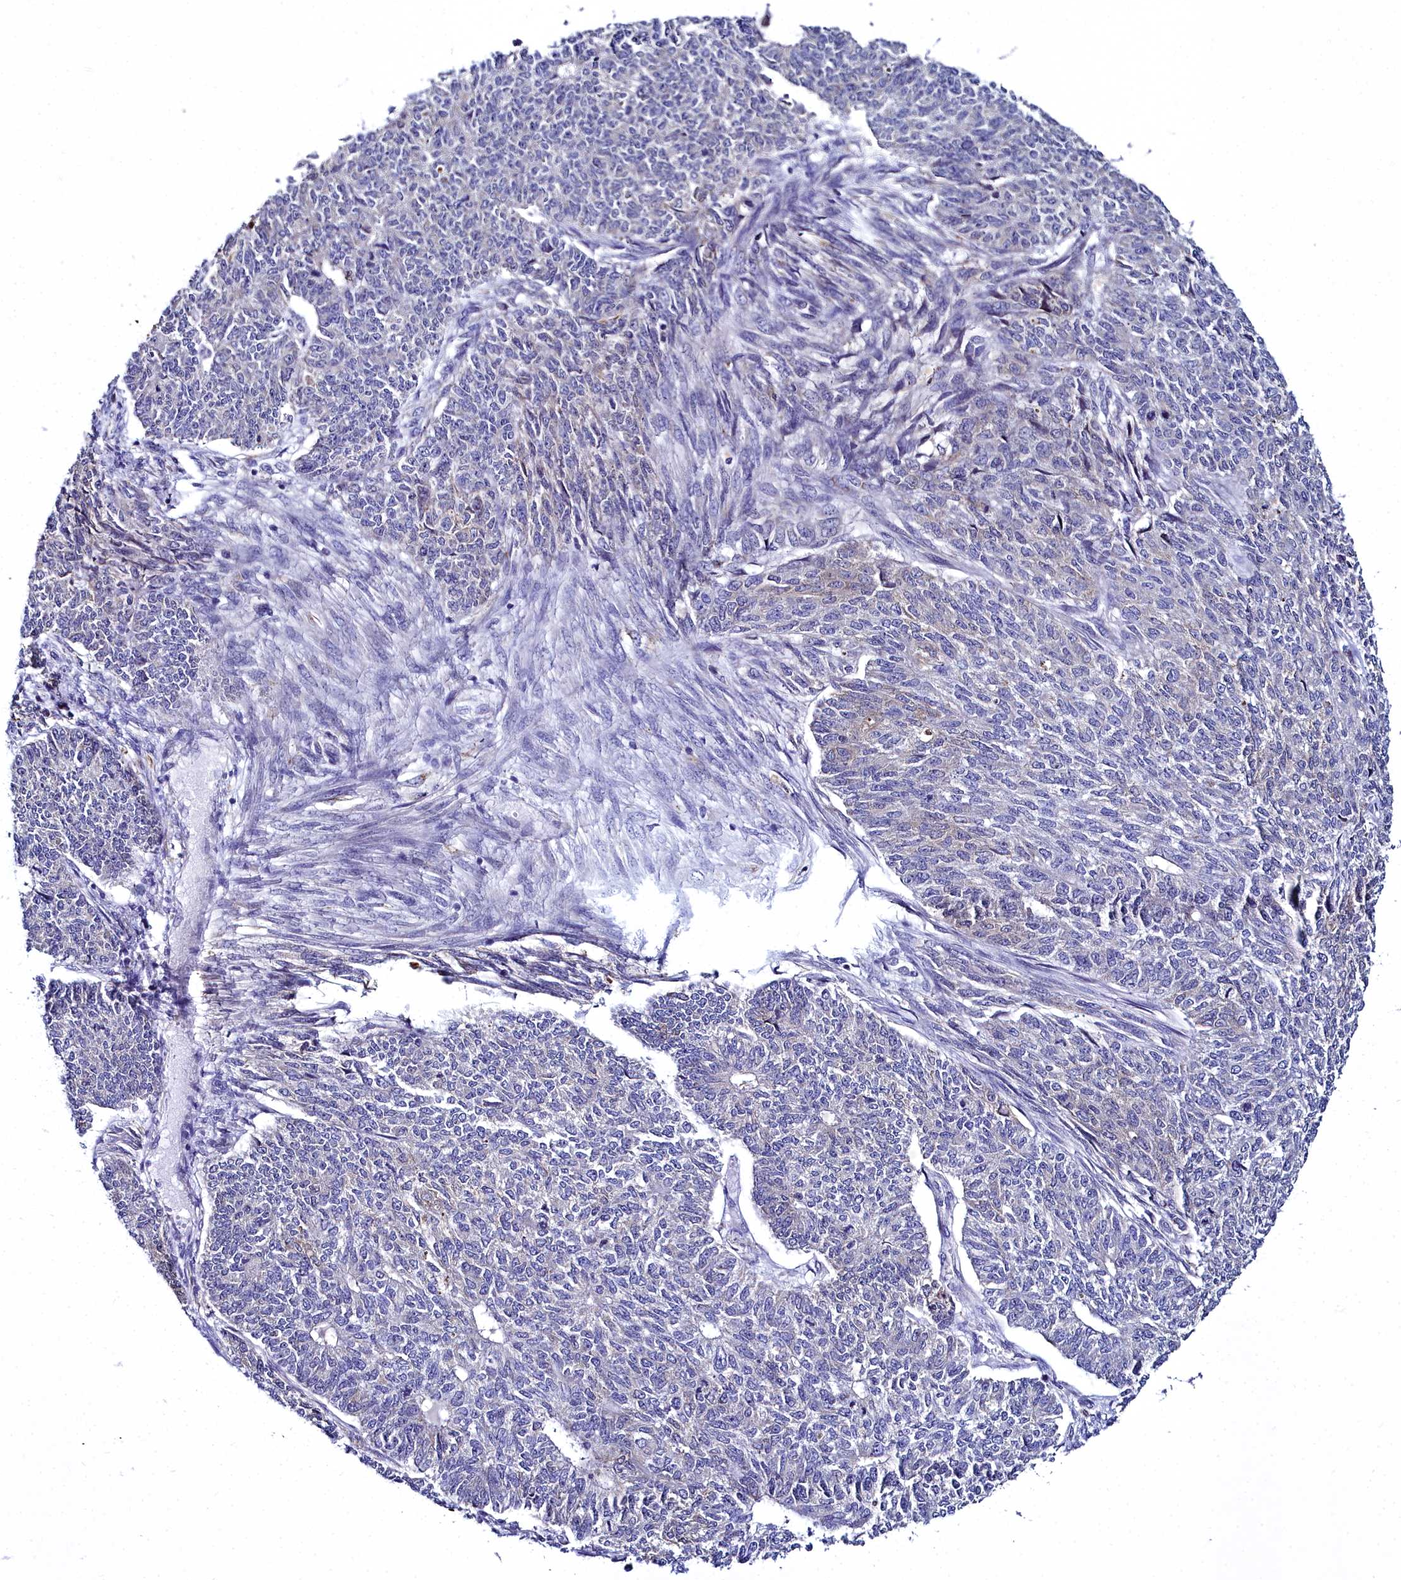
{"staining": {"intensity": "negative", "quantity": "none", "location": "none"}, "tissue": "endometrial cancer", "cell_type": "Tumor cells", "image_type": "cancer", "snomed": [{"axis": "morphology", "description": "Adenocarcinoma, NOS"}, {"axis": "topography", "description": "Endometrium"}], "caption": "An immunohistochemistry photomicrograph of adenocarcinoma (endometrial) is shown. There is no staining in tumor cells of adenocarcinoma (endometrial). Nuclei are stained in blue.", "gene": "ELAPOR2", "patient": {"sex": "female", "age": 32}}